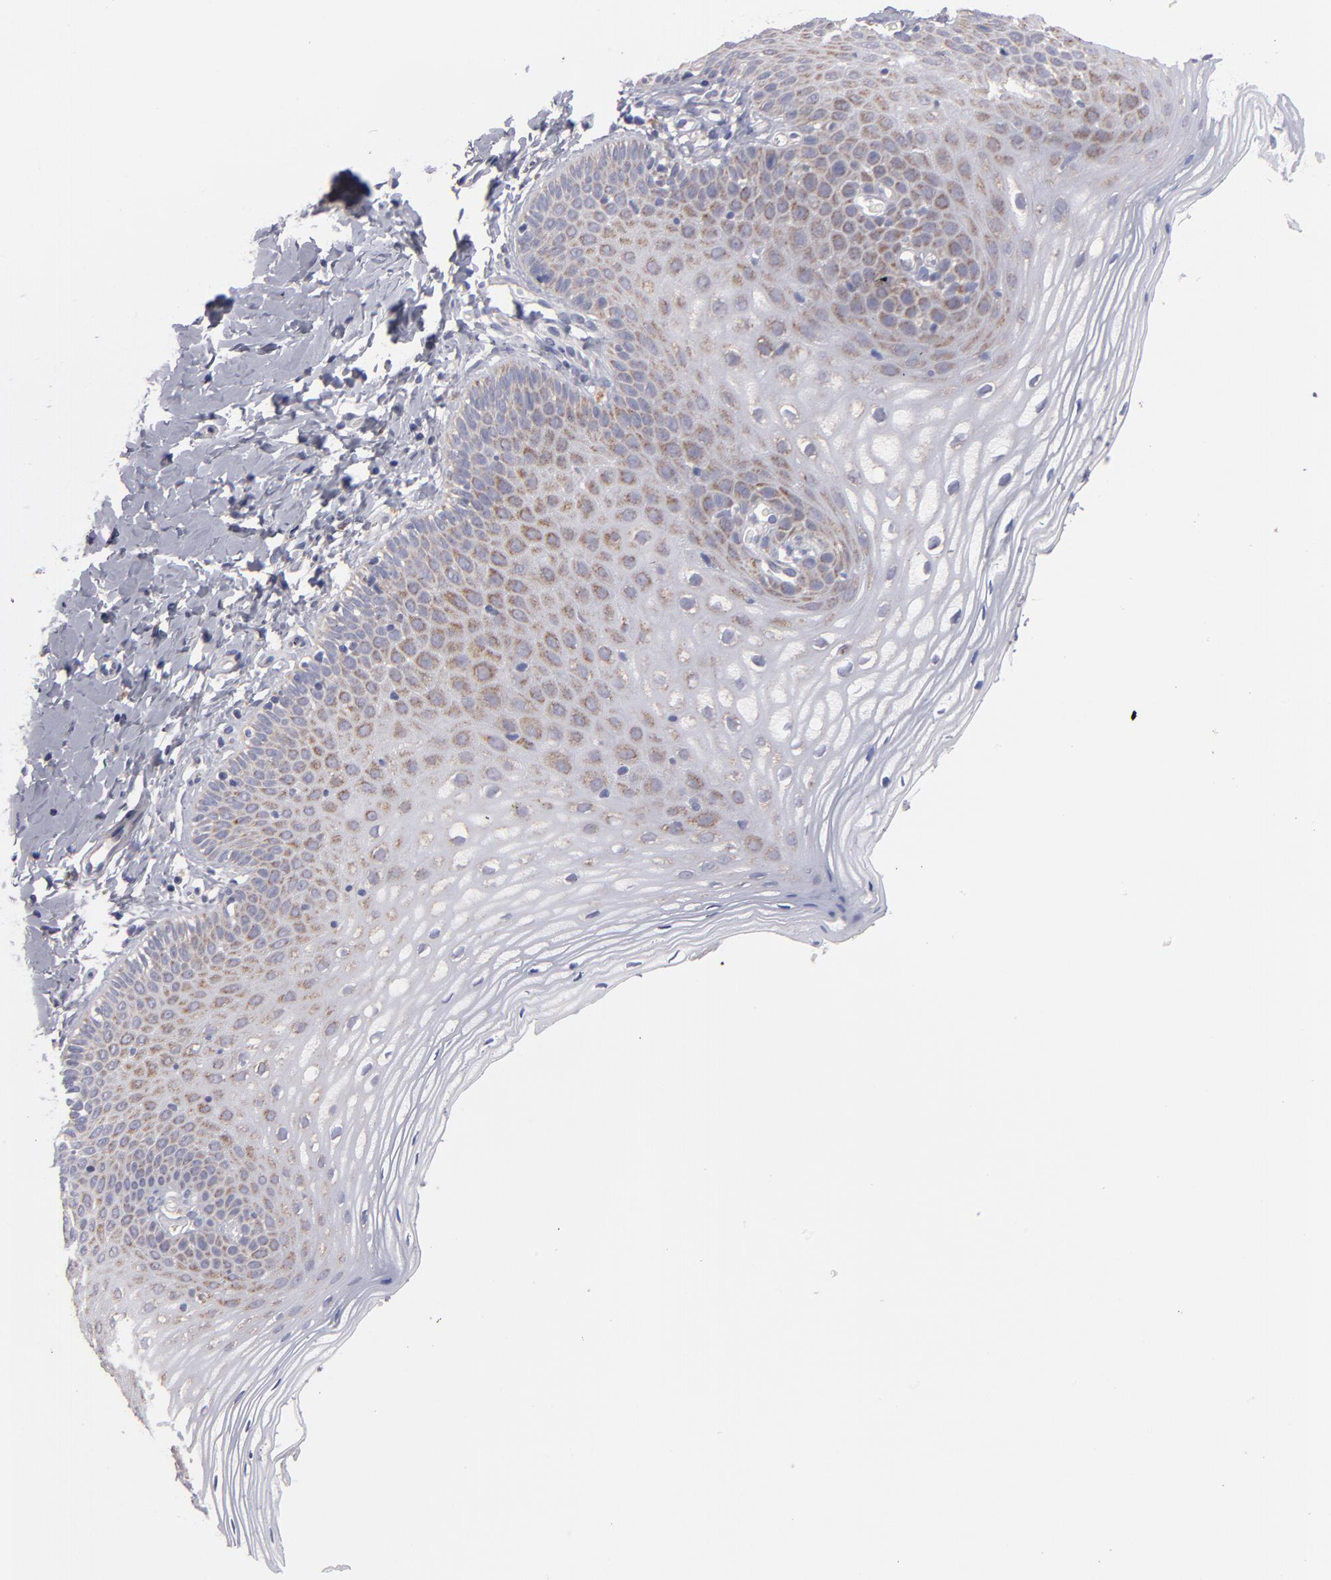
{"staining": {"intensity": "moderate", "quantity": "25%-75%", "location": "cytoplasmic/membranous"}, "tissue": "vagina", "cell_type": "Squamous epithelial cells", "image_type": "normal", "snomed": [{"axis": "morphology", "description": "Normal tissue, NOS"}, {"axis": "topography", "description": "Vagina"}], "caption": "Moderate cytoplasmic/membranous positivity is appreciated in approximately 25%-75% of squamous epithelial cells in benign vagina.", "gene": "HCCS", "patient": {"sex": "female", "age": 55}}